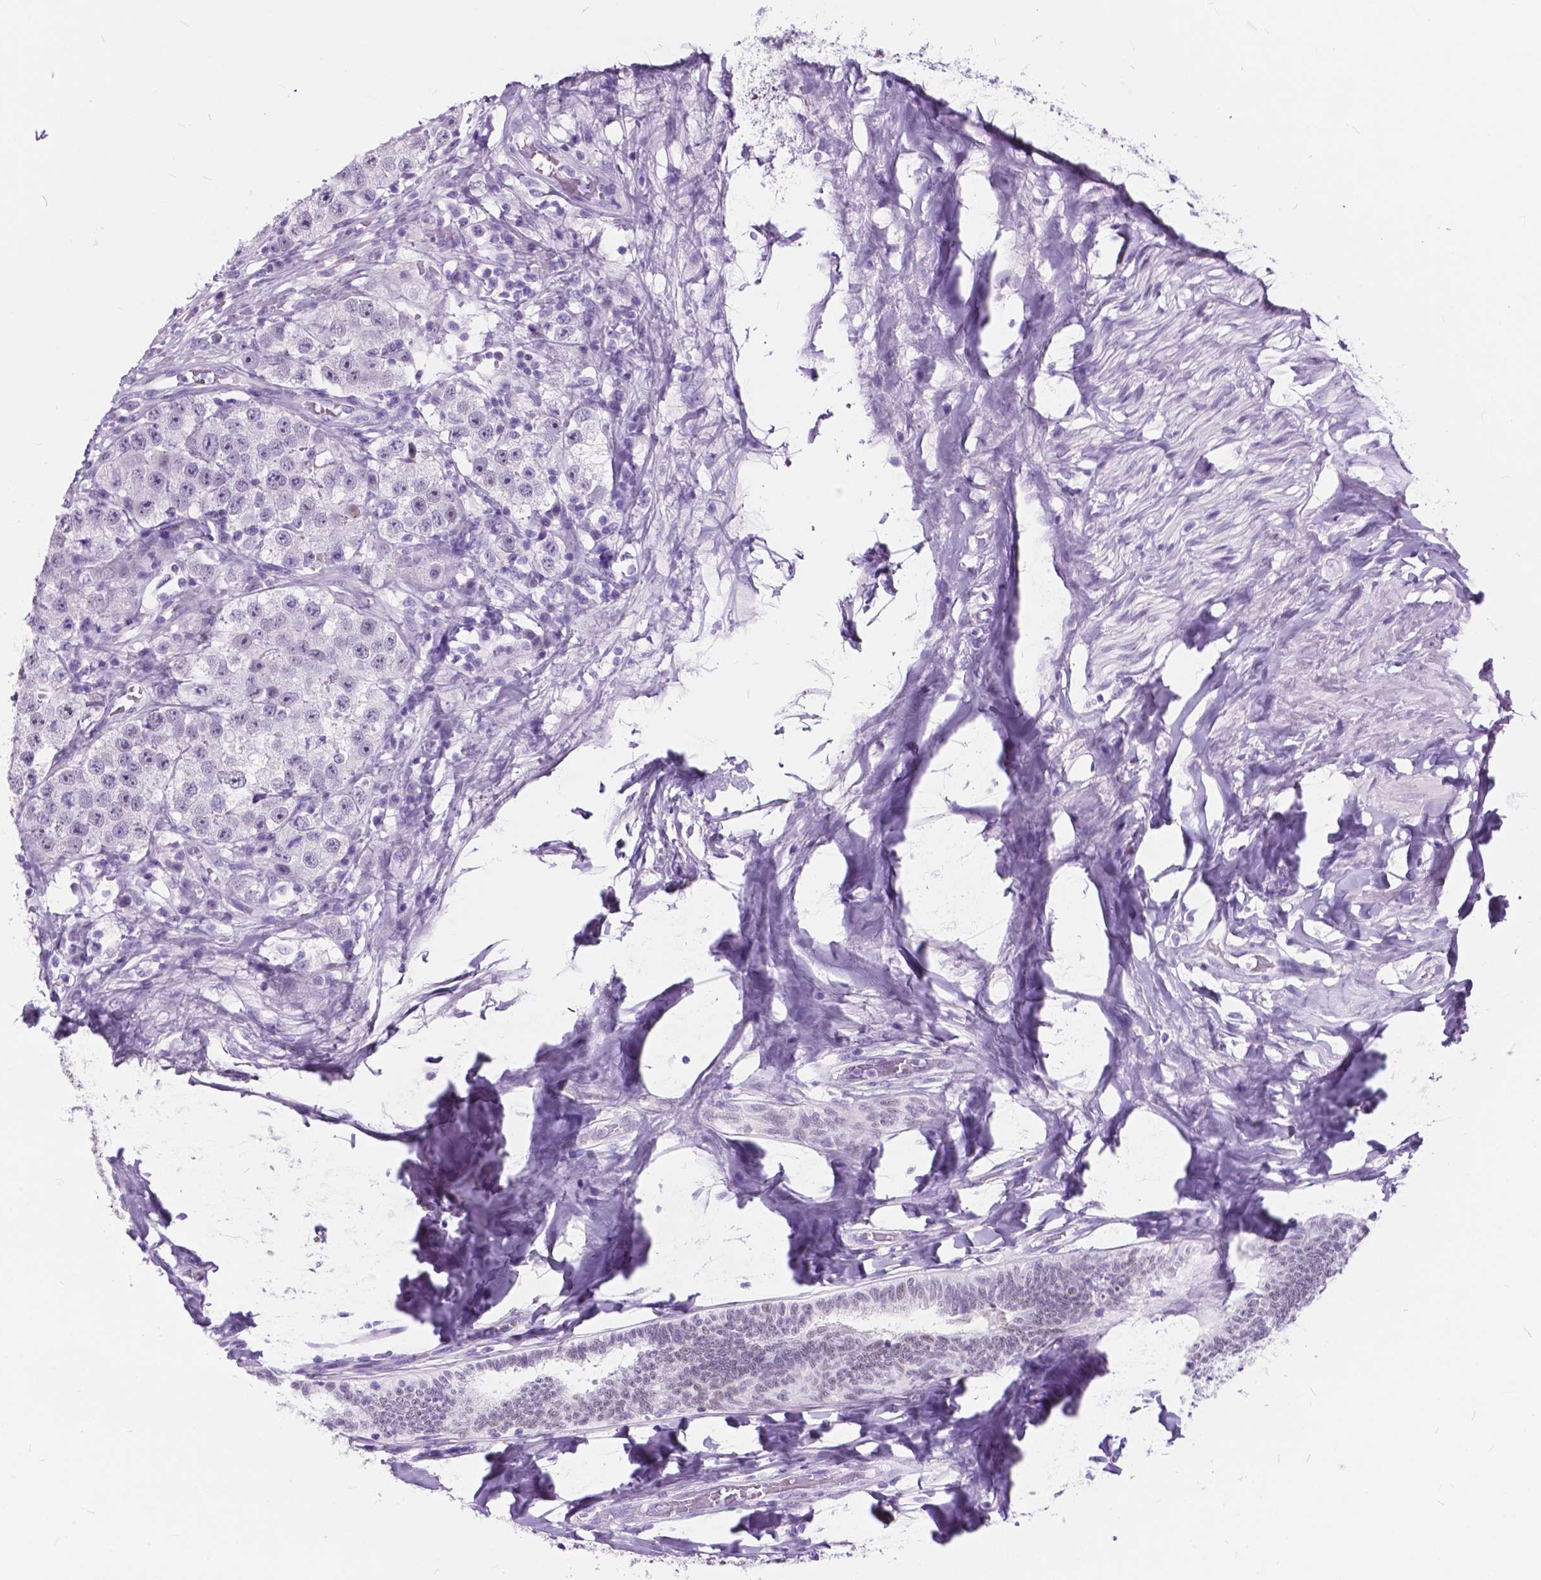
{"staining": {"intensity": "negative", "quantity": "none", "location": "none"}, "tissue": "testis cancer", "cell_type": "Tumor cells", "image_type": "cancer", "snomed": [{"axis": "morphology", "description": "Seminoma, NOS"}, {"axis": "topography", "description": "Testis"}], "caption": "This is an immunohistochemistry micrograph of seminoma (testis). There is no expression in tumor cells.", "gene": "BSND", "patient": {"sex": "male", "age": 34}}